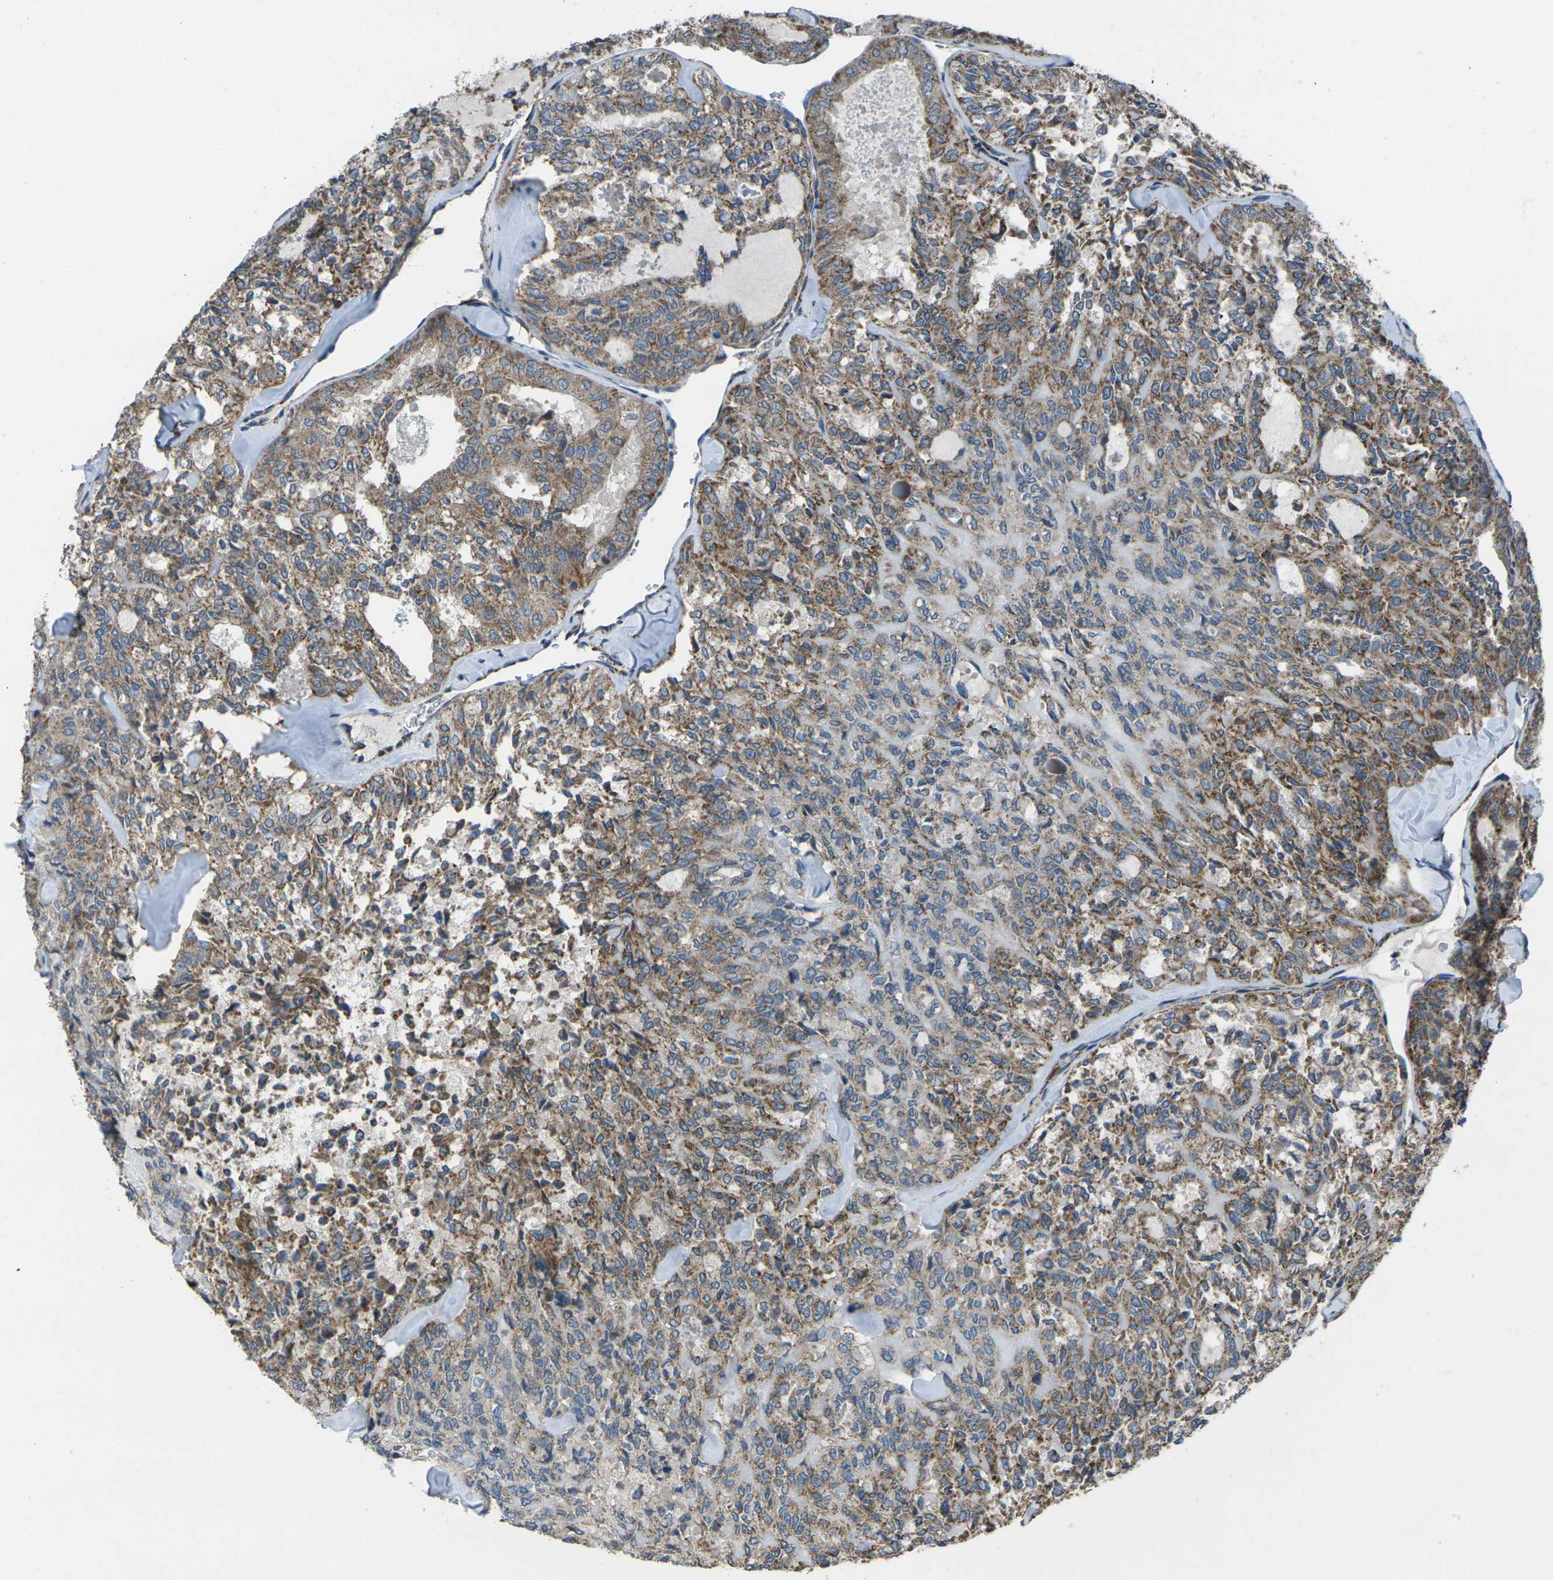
{"staining": {"intensity": "moderate", "quantity": ">75%", "location": "cytoplasmic/membranous"}, "tissue": "thyroid cancer", "cell_type": "Tumor cells", "image_type": "cancer", "snomed": [{"axis": "morphology", "description": "Follicular adenoma carcinoma, NOS"}, {"axis": "topography", "description": "Thyroid gland"}], "caption": "Immunohistochemical staining of human follicular adenoma carcinoma (thyroid) reveals medium levels of moderate cytoplasmic/membranous protein positivity in about >75% of tumor cells.", "gene": "TMEM120B", "patient": {"sex": "male", "age": 75}}